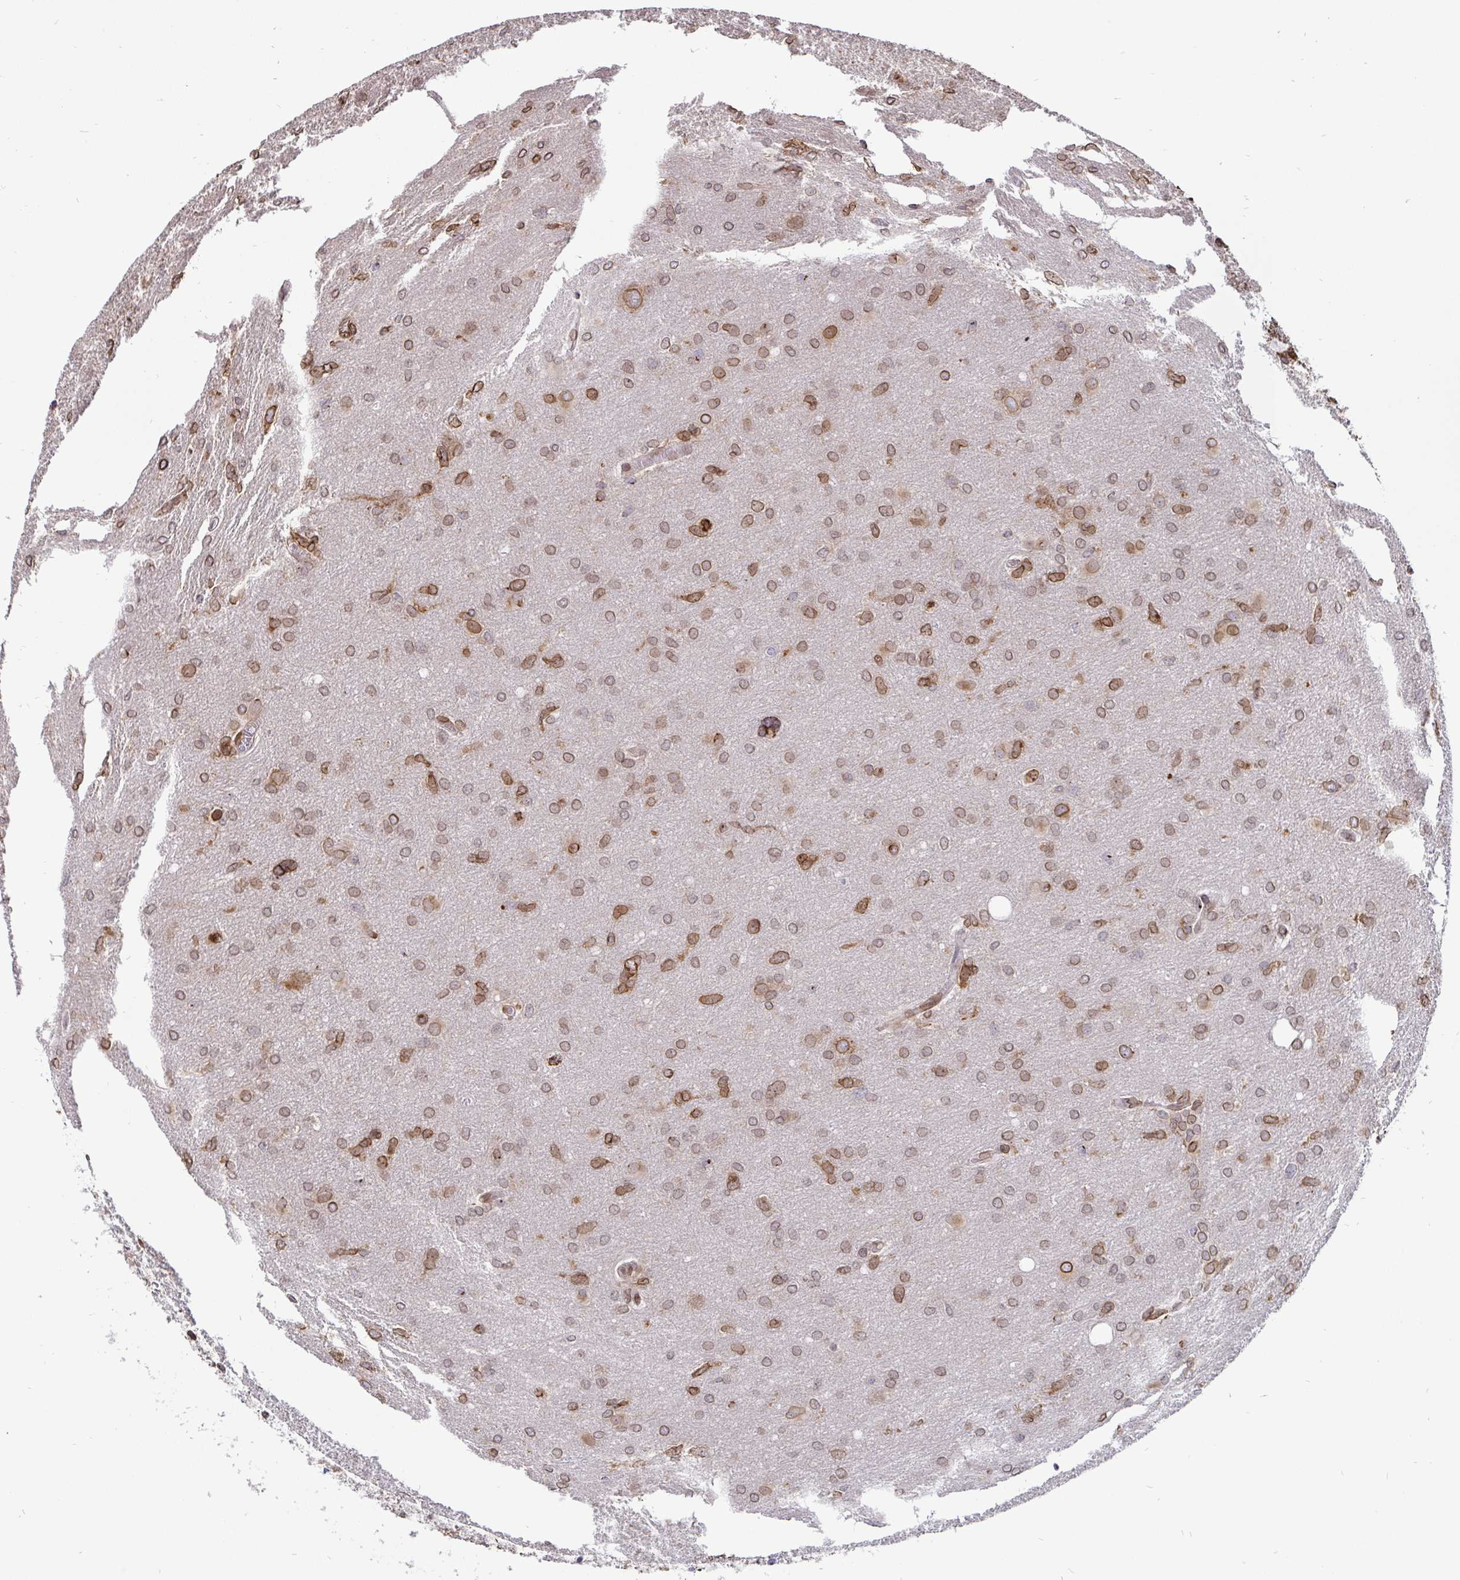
{"staining": {"intensity": "weak", "quantity": ">75%", "location": "cytoplasmic/membranous,nuclear"}, "tissue": "glioma", "cell_type": "Tumor cells", "image_type": "cancer", "snomed": [{"axis": "morphology", "description": "Glioma, malignant, High grade"}, {"axis": "topography", "description": "Brain"}], "caption": "A brown stain shows weak cytoplasmic/membranous and nuclear expression of a protein in glioma tumor cells.", "gene": "EMD", "patient": {"sex": "male", "age": 53}}